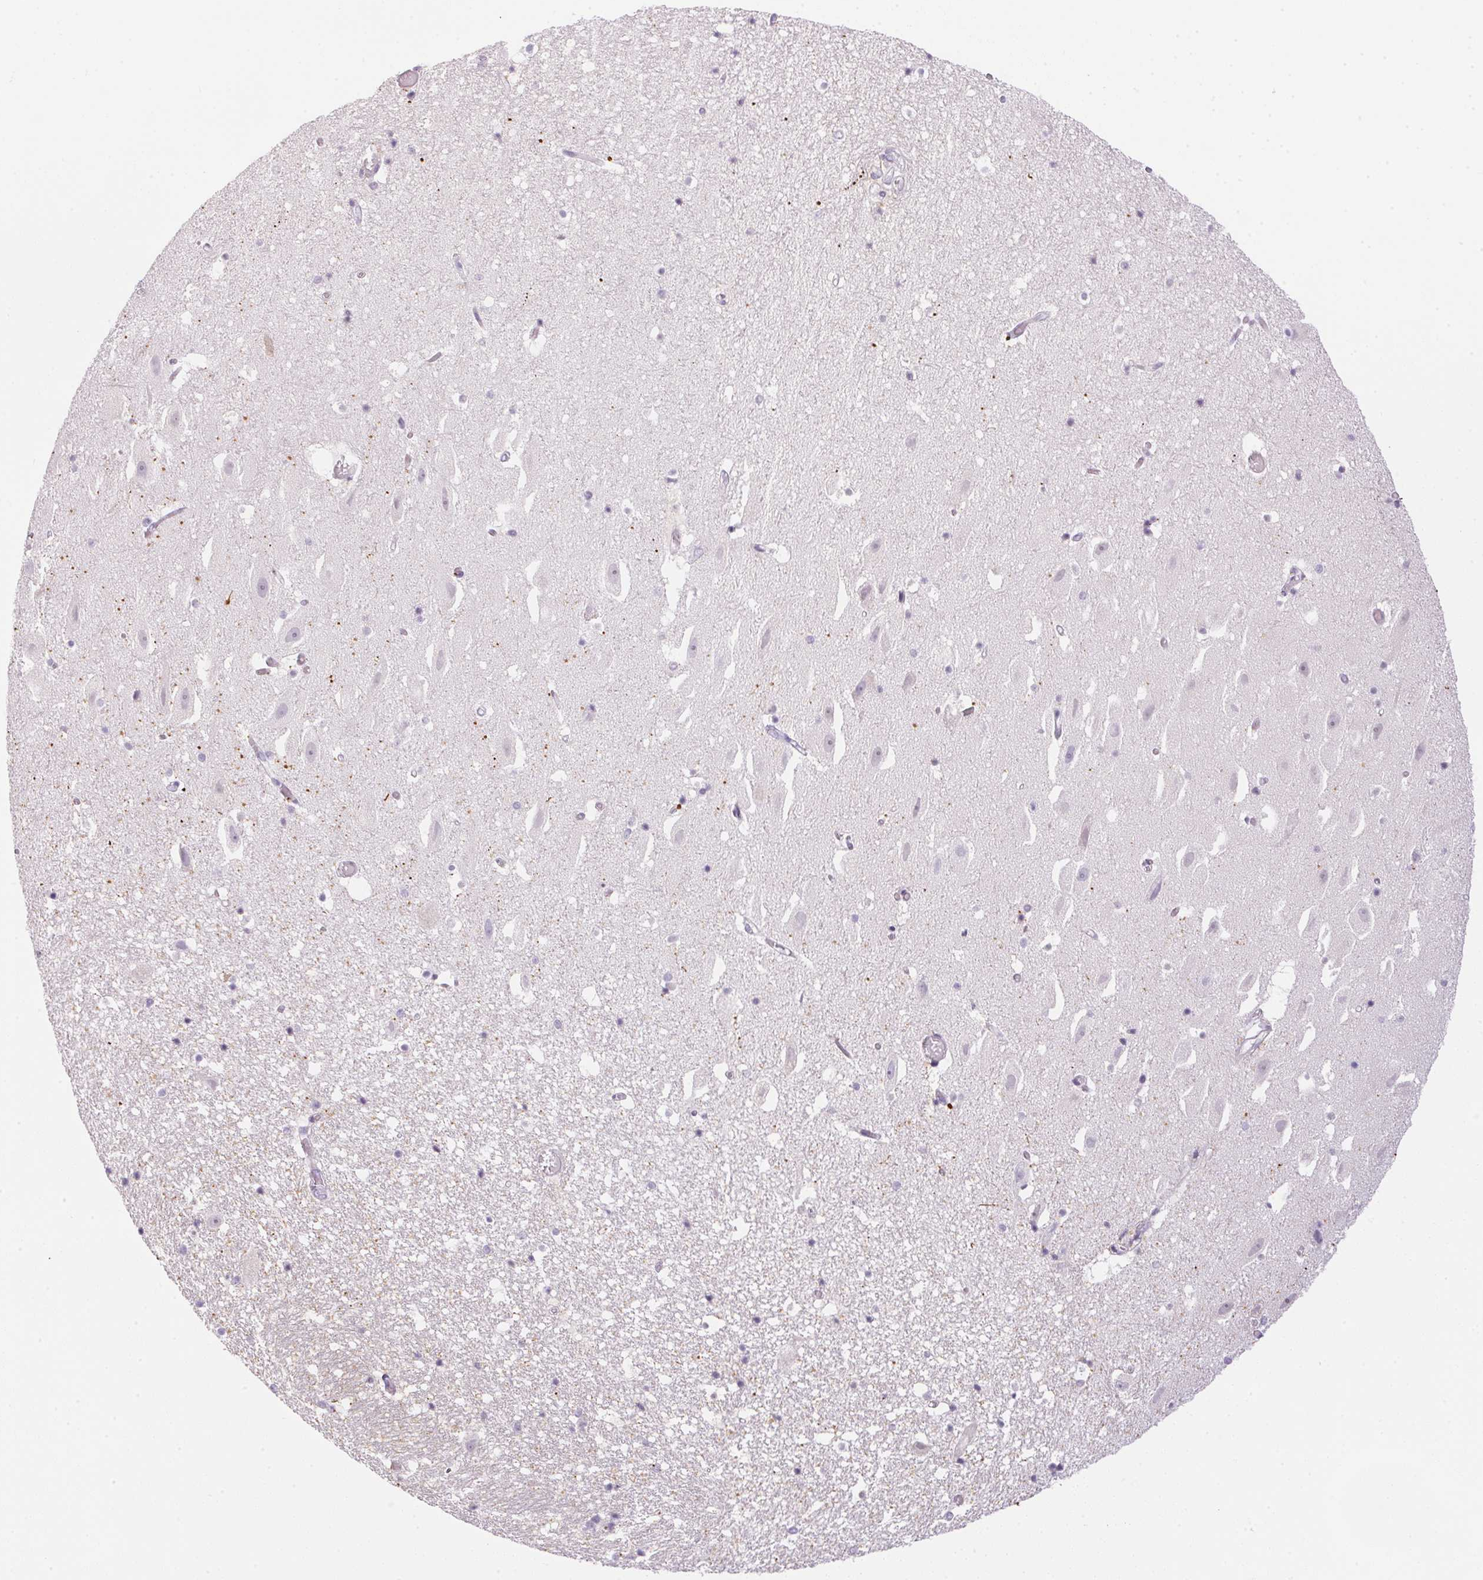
{"staining": {"intensity": "moderate", "quantity": "<25%", "location": "cytoplasmic/membranous"}, "tissue": "hippocampus", "cell_type": "Glial cells", "image_type": "normal", "snomed": [{"axis": "morphology", "description": "Normal tissue, NOS"}, {"axis": "topography", "description": "Hippocampus"}], "caption": "This photomicrograph shows normal hippocampus stained with IHC to label a protein in brown. The cytoplasmic/membranous of glial cells show moderate positivity for the protein. Nuclei are counter-stained blue.", "gene": "ECPAS", "patient": {"sex": "male", "age": 26}}